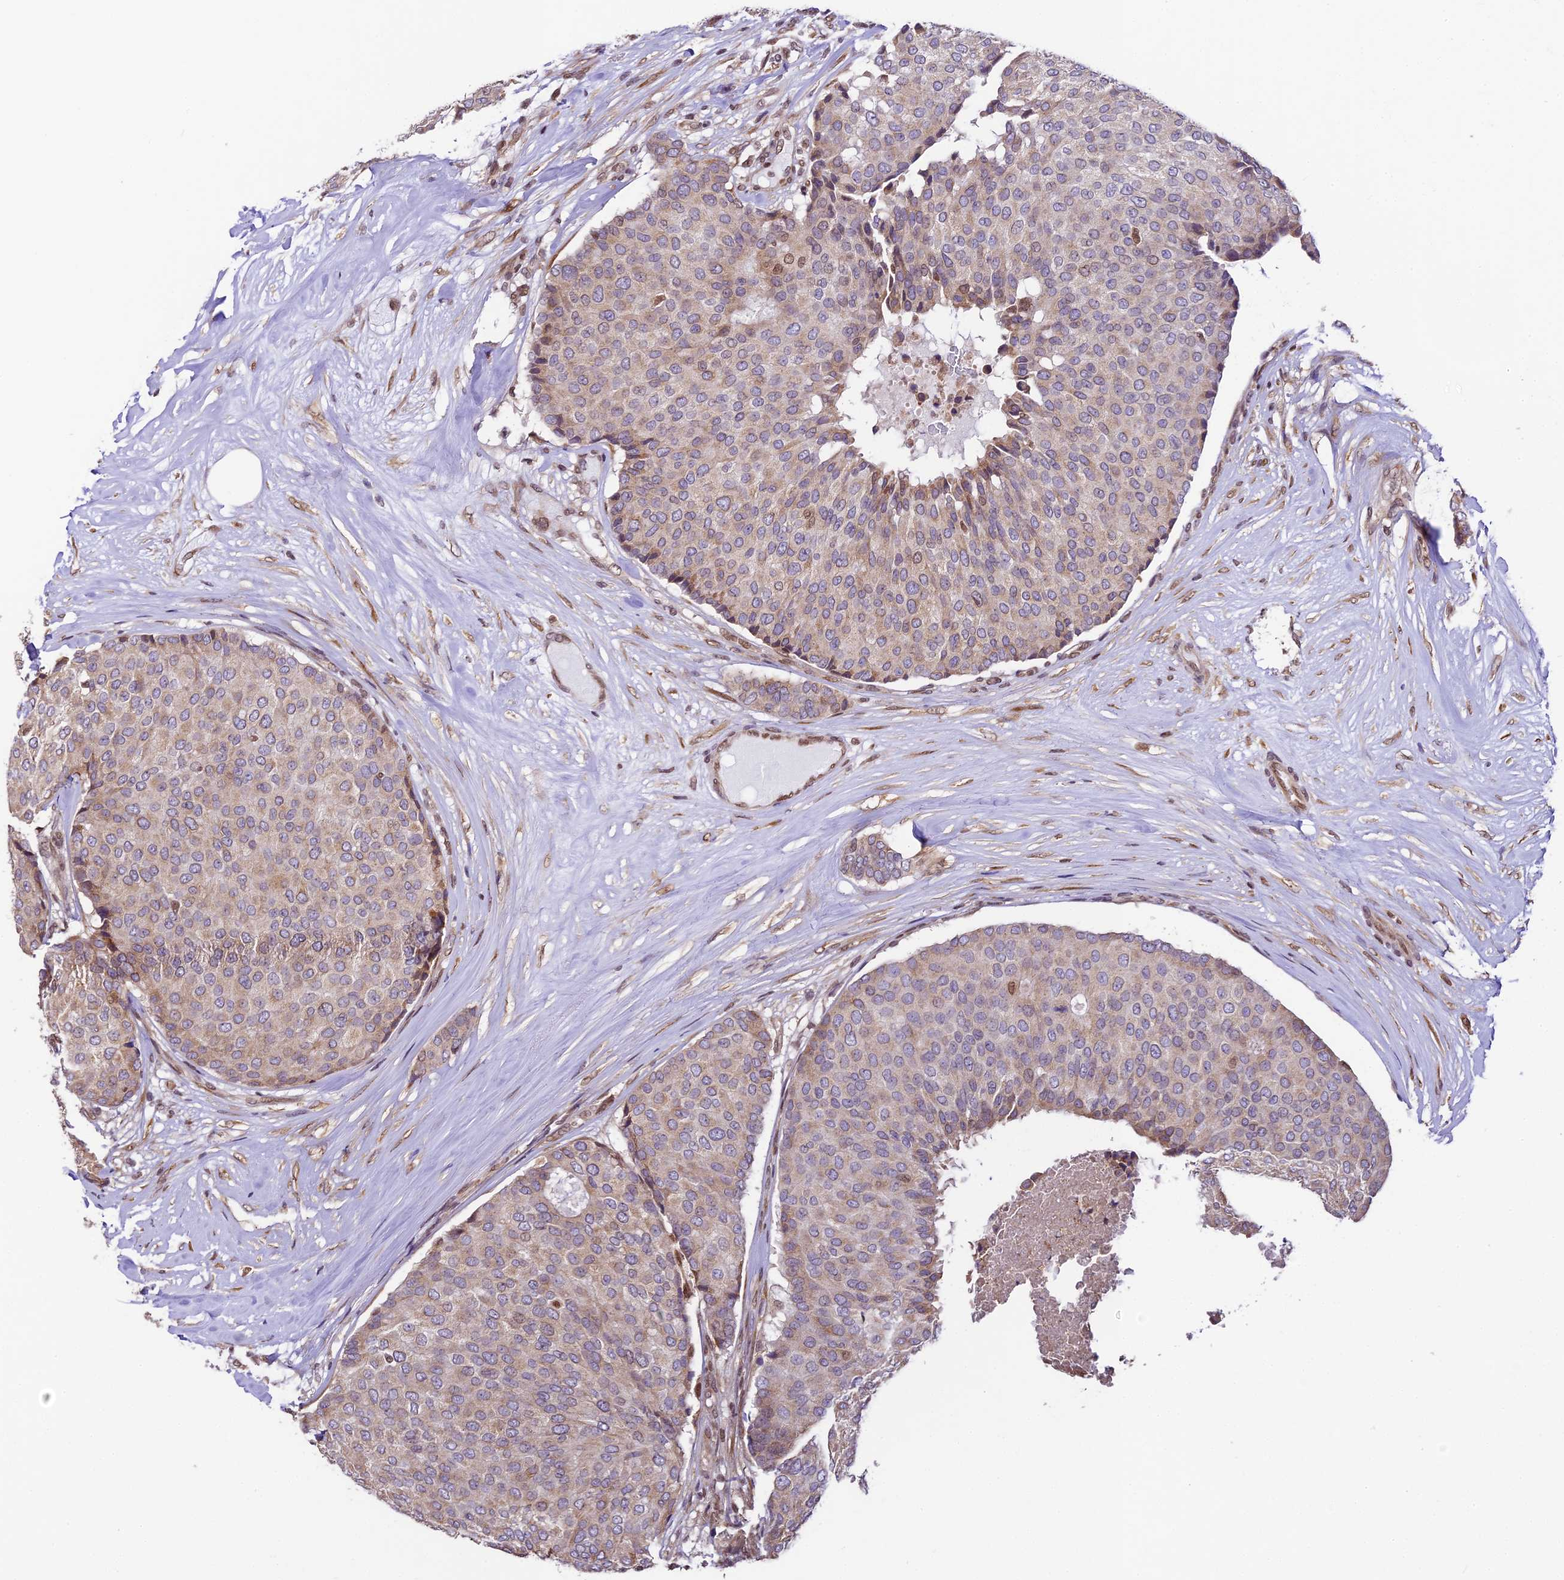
{"staining": {"intensity": "weak", "quantity": "<25%", "location": "cytoplasmic/membranous"}, "tissue": "breast cancer", "cell_type": "Tumor cells", "image_type": "cancer", "snomed": [{"axis": "morphology", "description": "Duct carcinoma"}, {"axis": "topography", "description": "Breast"}], "caption": "Immunohistochemical staining of breast cancer (intraductal carcinoma) demonstrates no significant expression in tumor cells.", "gene": "TRIM22", "patient": {"sex": "female", "age": 75}}